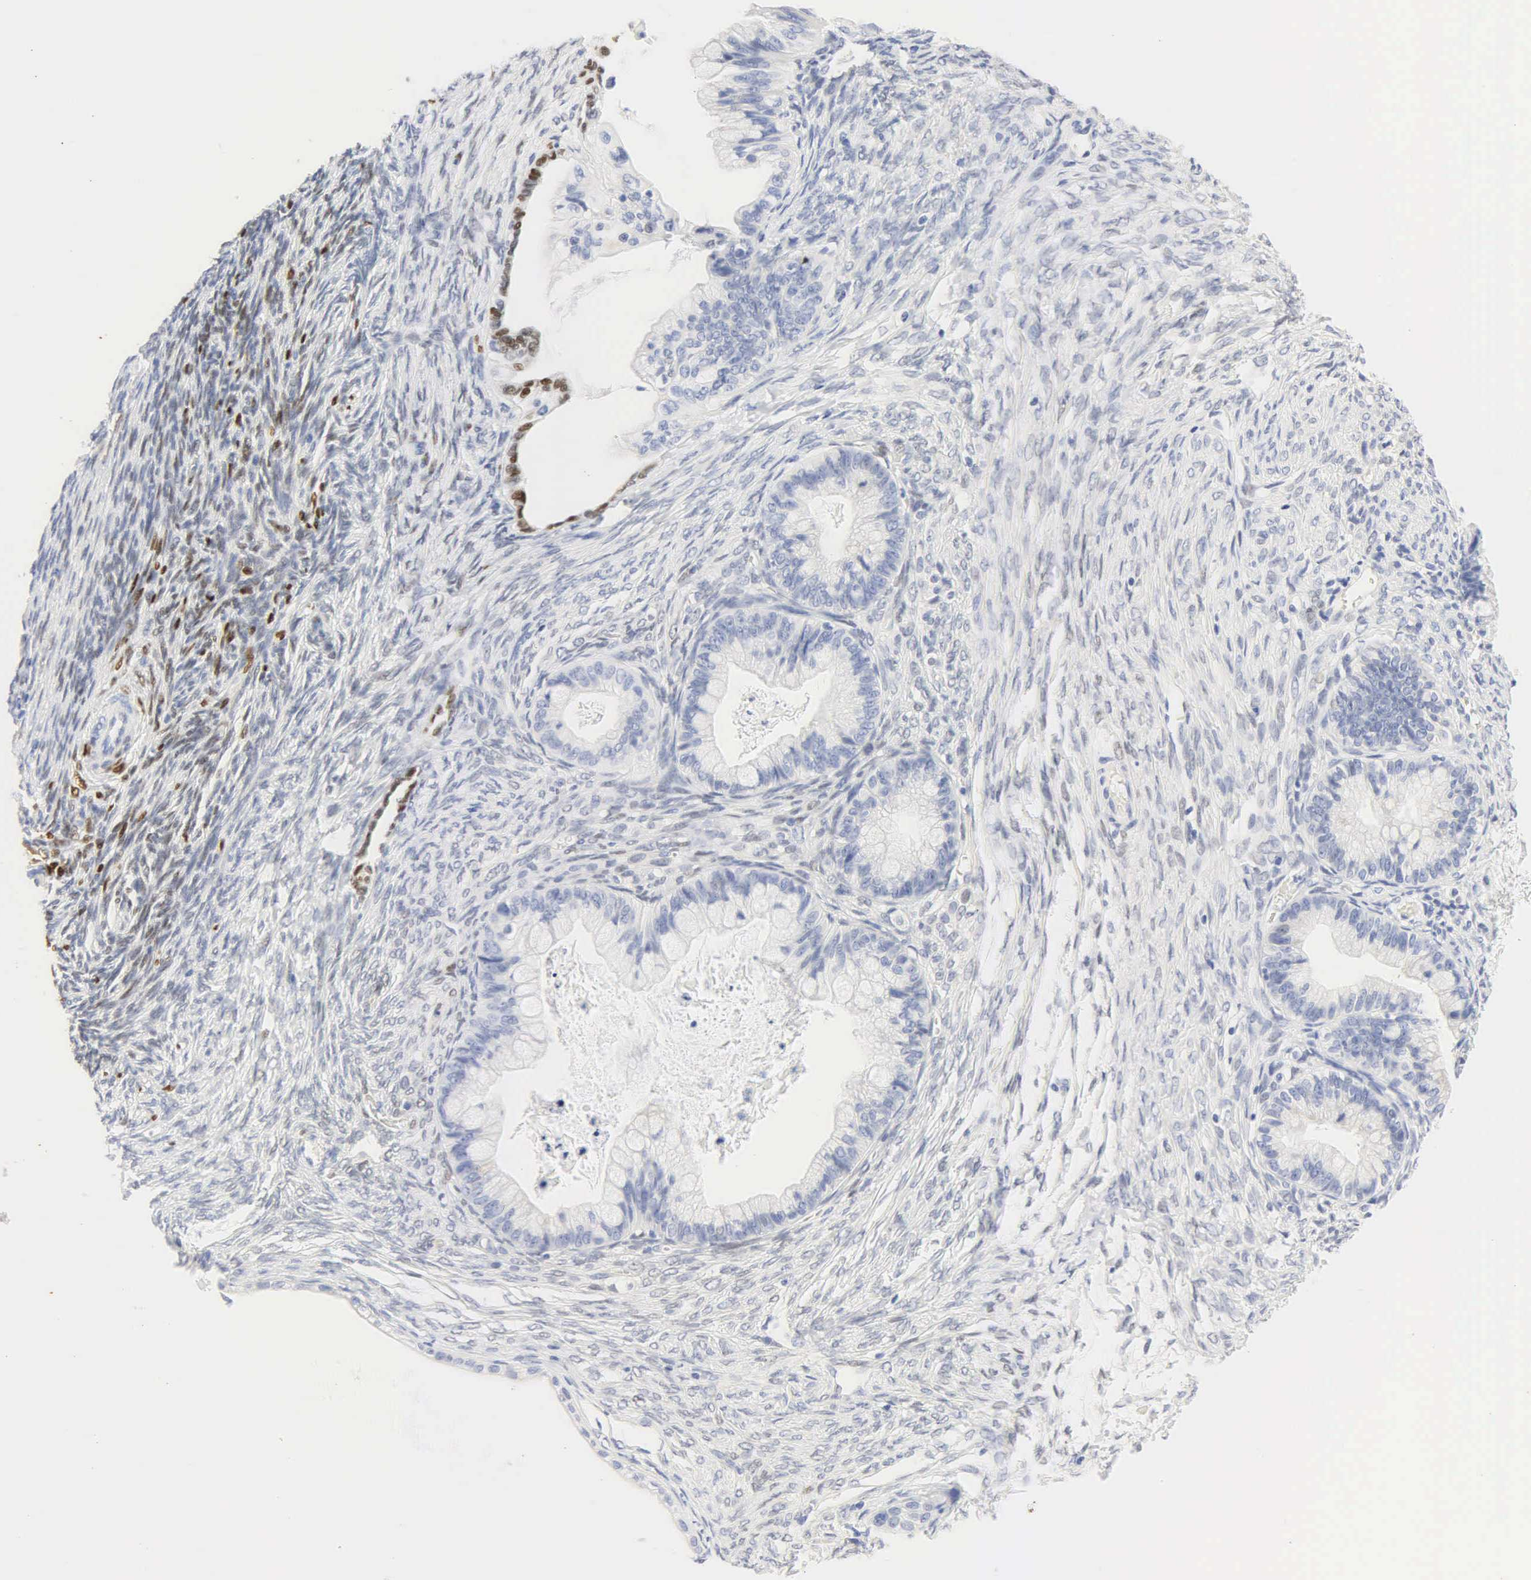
{"staining": {"intensity": "weak", "quantity": "25%-75%", "location": "nuclear"}, "tissue": "ovarian cancer", "cell_type": "Tumor cells", "image_type": "cancer", "snomed": [{"axis": "morphology", "description": "Cystadenocarcinoma, mucinous, NOS"}, {"axis": "topography", "description": "Ovary"}], "caption": "Human ovarian mucinous cystadenocarcinoma stained for a protein (brown) shows weak nuclear positive staining in about 25%-75% of tumor cells.", "gene": "PGR", "patient": {"sex": "female", "age": 57}}